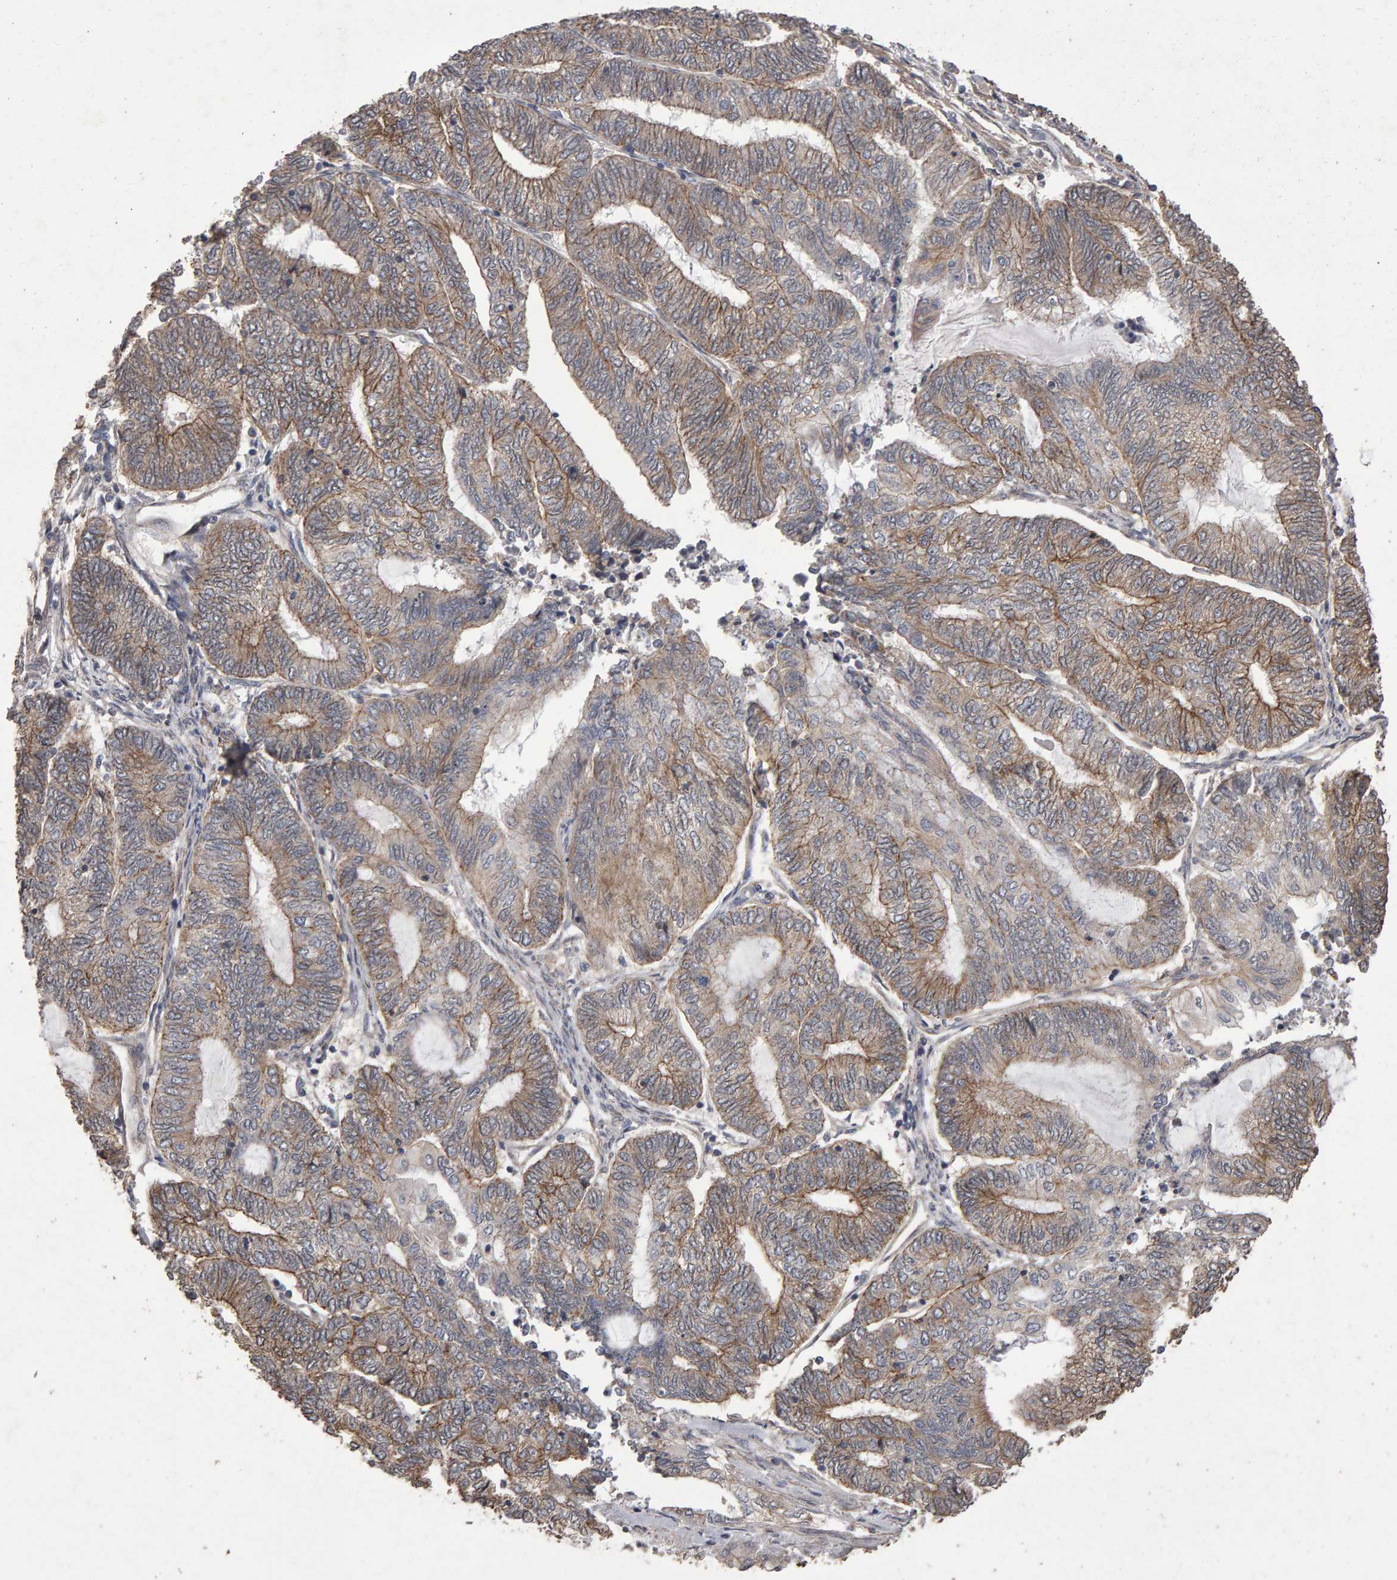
{"staining": {"intensity": "moderate", "quantity": ">75%", "location": "cytoplasmic/membranous"}, "tissue": "endometrial cancer", "cell_type": "Tumor cells", "image_type": "cancer", "snomed": [{"axis": "morphology", "description": "Adenocarcinoma, NOS"}, {"axis": "topography", "description": "Uterus"}, {"axis": "topography", "description": "Endometrium"}], "caption": "The photomicrograph displays staining of endometrial adenocarcinoma, revealing moderate cytoplasmic/membranous protein expression (brown color) within tumor cells. Using DAB (brown) and hematoxylin (blue) stains, captured at high magnification using brightfield microscopy.", "gene": "SCRIB", "patient": {"sex": "female", "age": 70}}